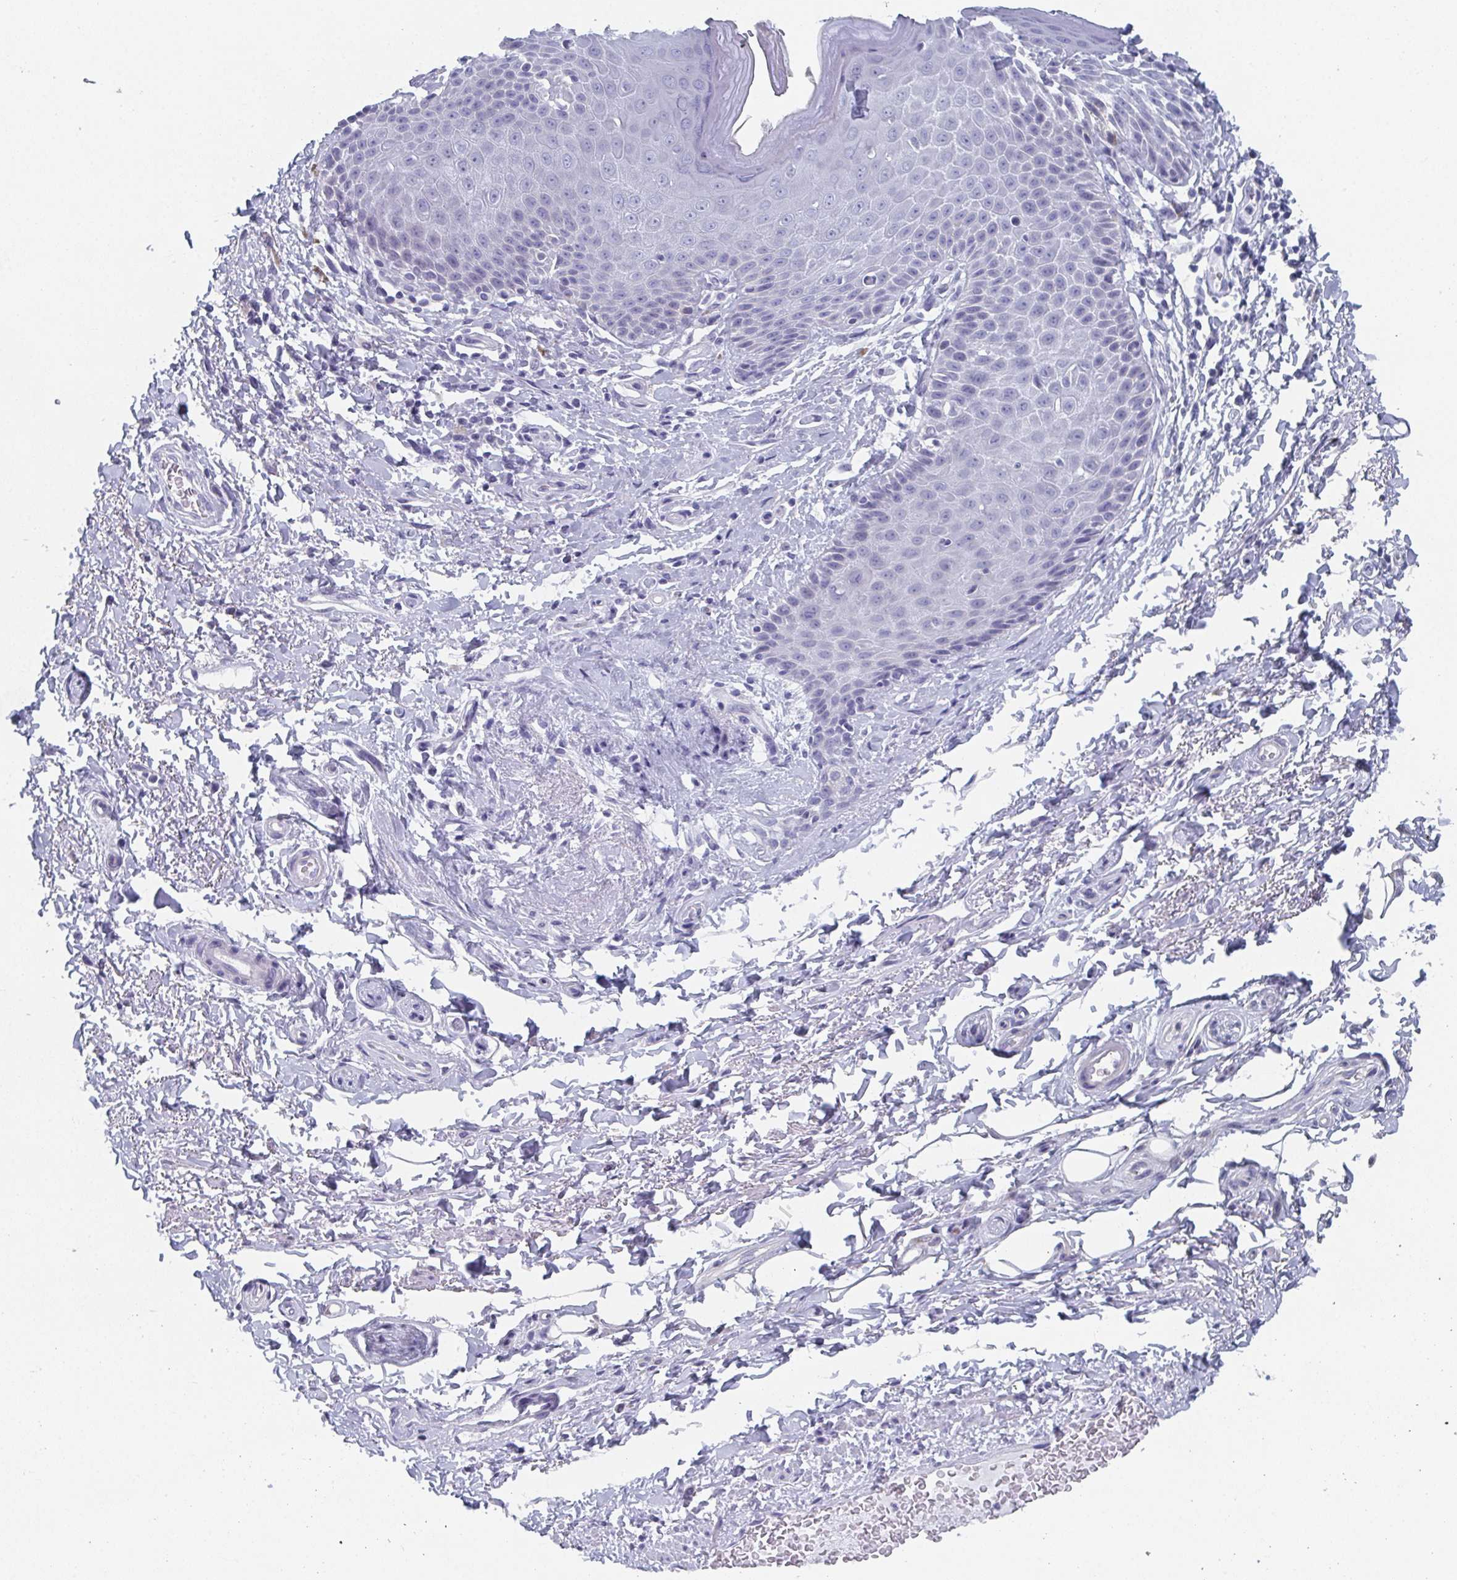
{"staining": {"intensity": "negative", "quantity": "none", "location": "none"}, "tissue": "adipose tissue", "cell_type": "Adipocytes", "image_type": "normal", "snomed": [{"axis": "morphology", "description": "Normal tissue, NOS"}, {"axis": "topography", "description": "Peripheral nerve tissue"}], "caption": "The image exhibits no staining of adipocytes in normal adipose tissue. (DAB IHC visualized using brightfield microscopy, high magnification).", "gene": "DYDC2", "patient": {"sex": "male", "age": 51}}